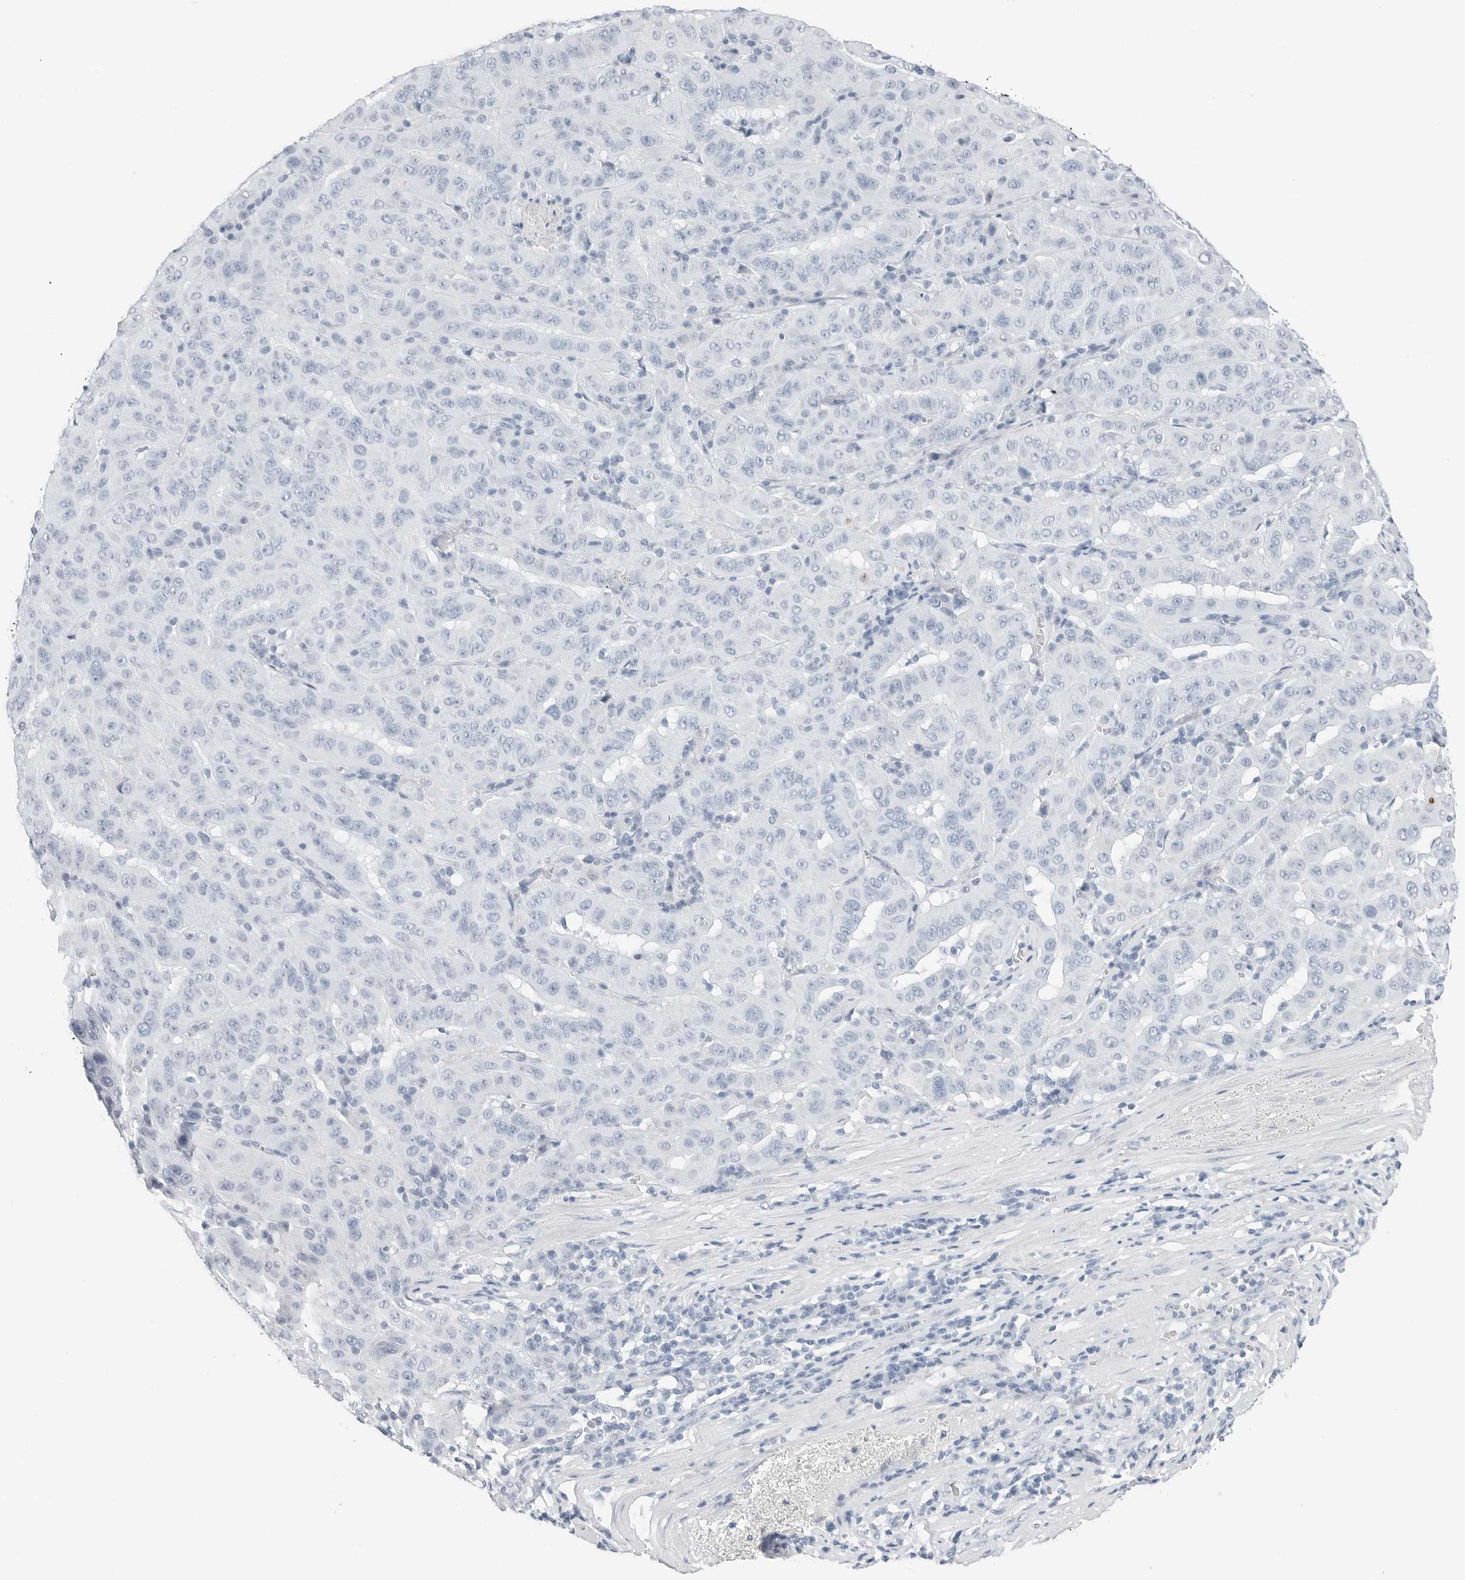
{"staining": {"intensity": "negative", "quantity": "none", "location": "none"}, "tissue": "pancreatic cancer", "cell_type": "Tumor cells", "image_type": "cancer", "snomed": [{"axis": "morphology", "description": "Adenocarcinoma, NOS"}, {"axis": "topography", "description": "Pancreas"}], "caption": "An image of pancreatic cancer (adenocarcinoma) stained for a protein demonstrates no brown staining in tumor cells. Nuclei are stained in blue.", "gene": "SLPI", "patient": {"sex": "male", "age": 63}}